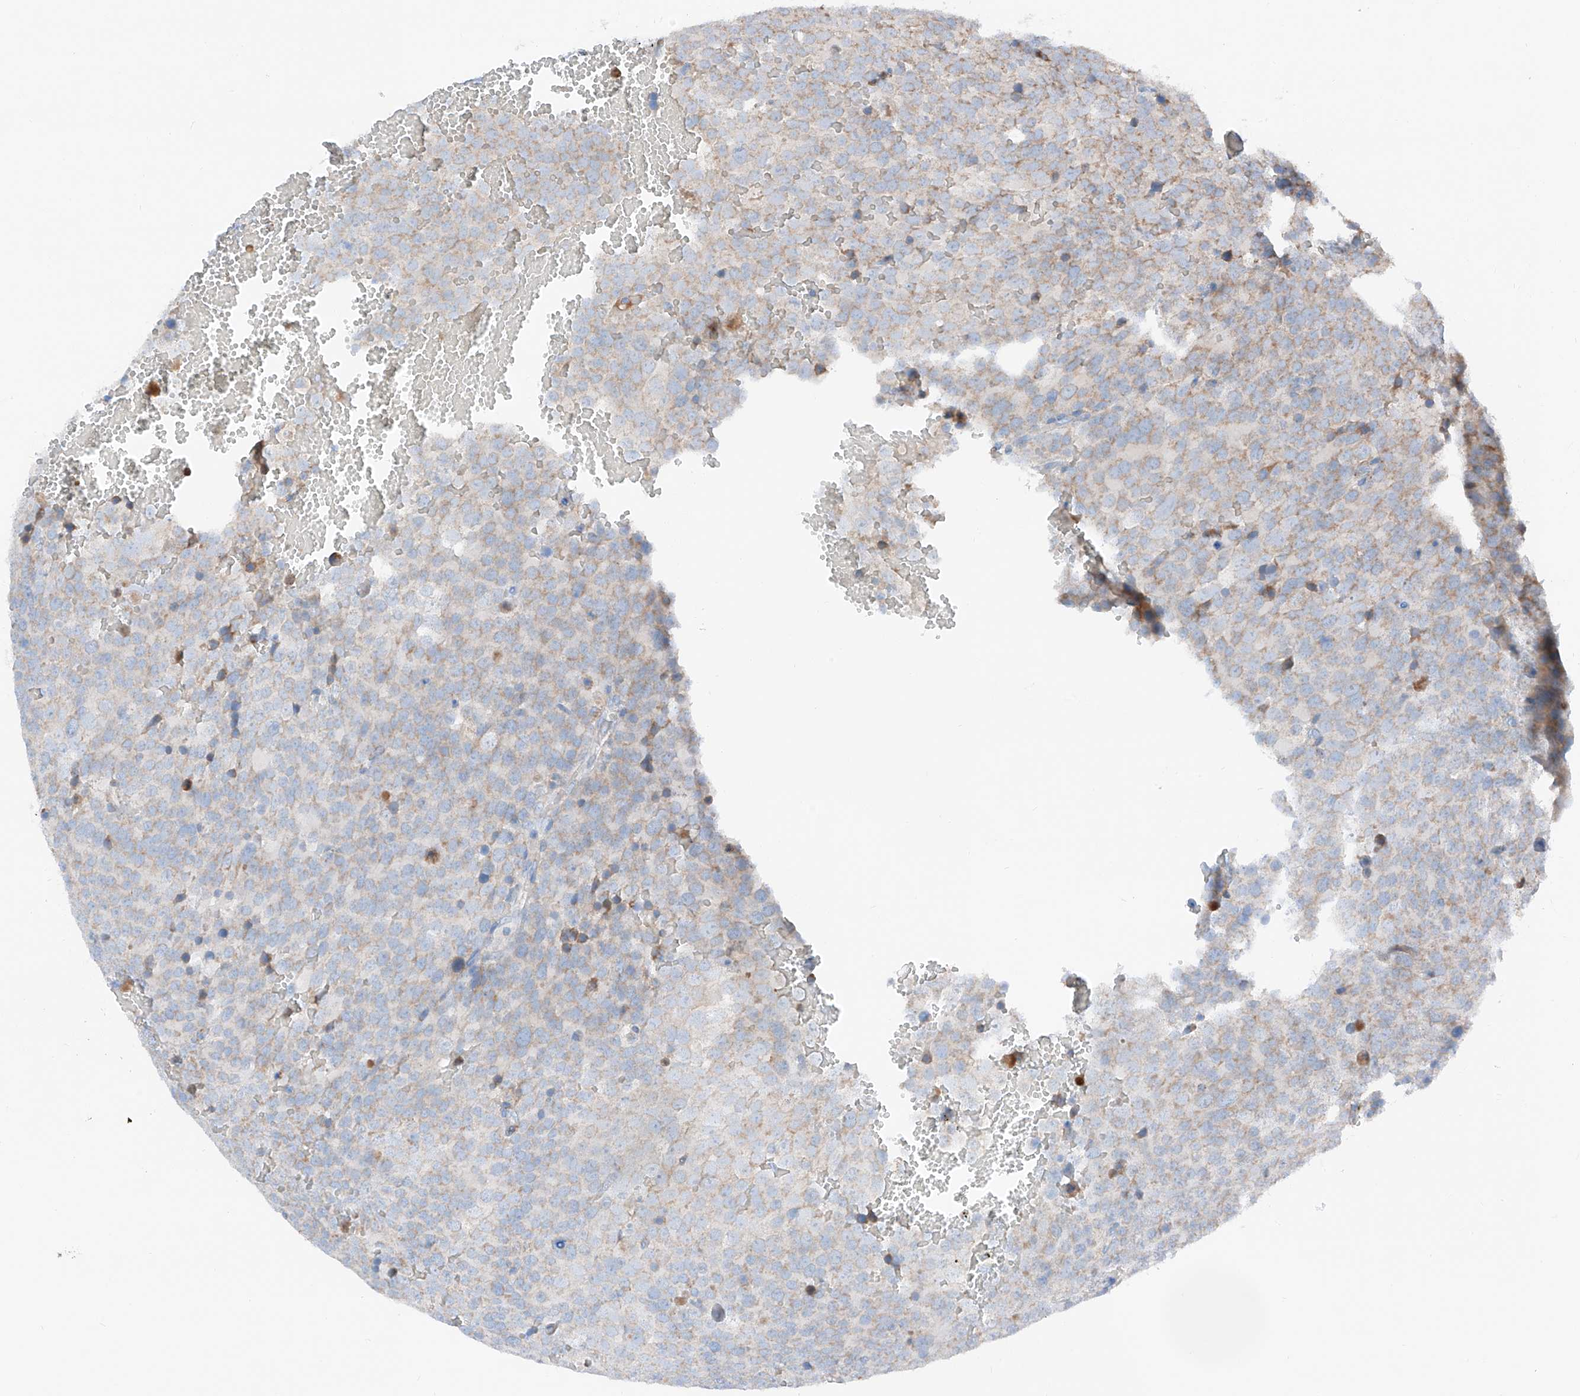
{"staining": {"intensity": "weak", "quantity": "<25%", "location": "cytoplasmic/membranous"}, "tissue": "testis cancer", "cell_type": "Tumor cells", "image_type": "cancer", "snomed": [{"axis": "morphology", "description": "Seminoma, NOS"}, {"axis": "topography", "description": "Testis"}], "caption": "The image displays no significant expression in tumor cells of testis cancer (seminoma). (Immunohistochemistry (ihc), brightfield microscopy, high magnification).", "gene": "MRAP", "patient": {"sex": "male", "age": 71}}